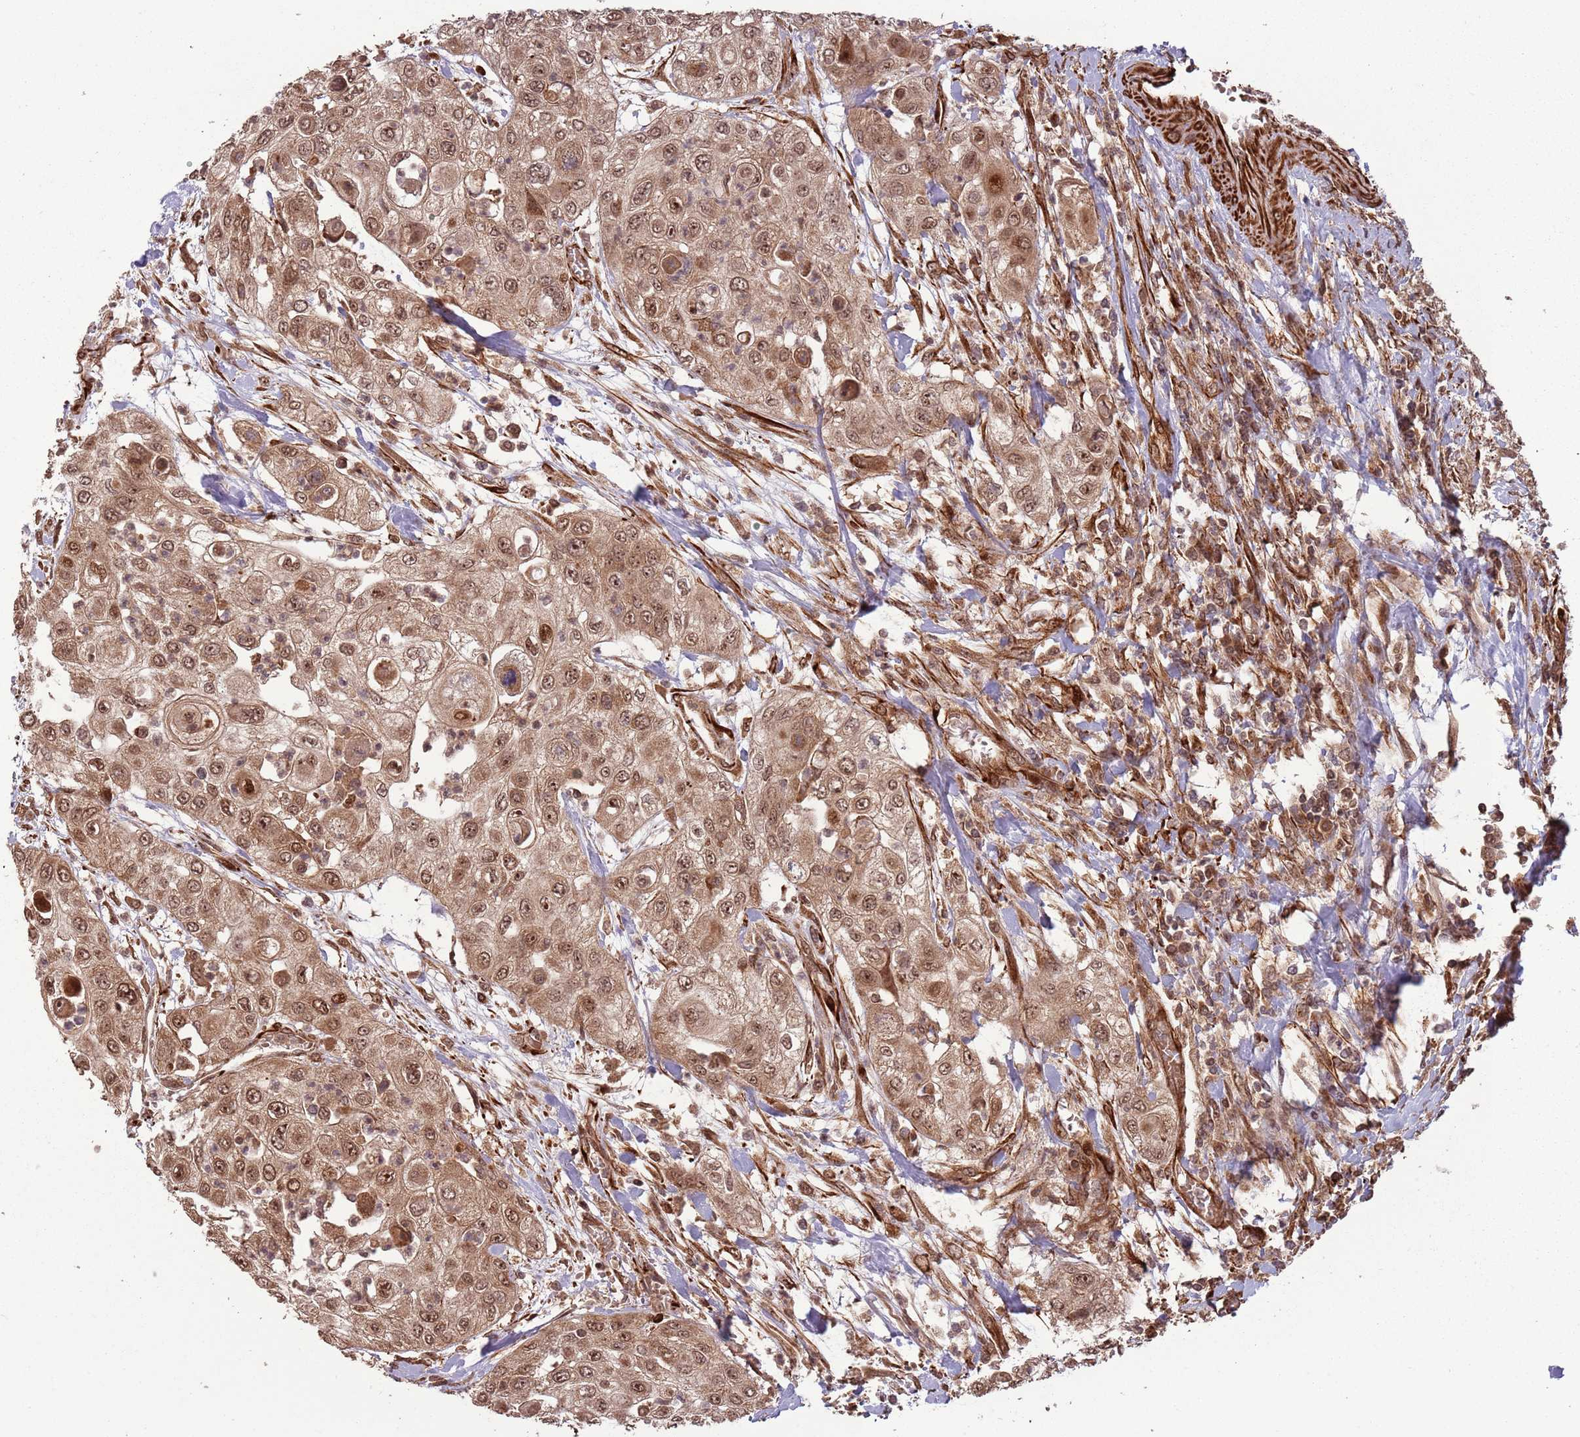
{"staining": {"intensity": "moderate", "quantity": ">75%", "location": "cytoplasmic/membranous,nuclear"}, "tissue": "urothelial cancer", "cell_type": "Tumor cells", "image_type": "cancer", "snomed": [{"axis": "morphology", "description": "Urothelial carcinoma, High grade"}, {"axis": "topography", "description": "Urinary bladder"}], "caption": "Moderate cytoplasmic/membranous and nuclear positivity for a protein is present in approximately >75% of tumor cells of urothelial cancer using IHC.", "gene": "ADAMTS3", "patient": {"sex": "female", "age": 79}}